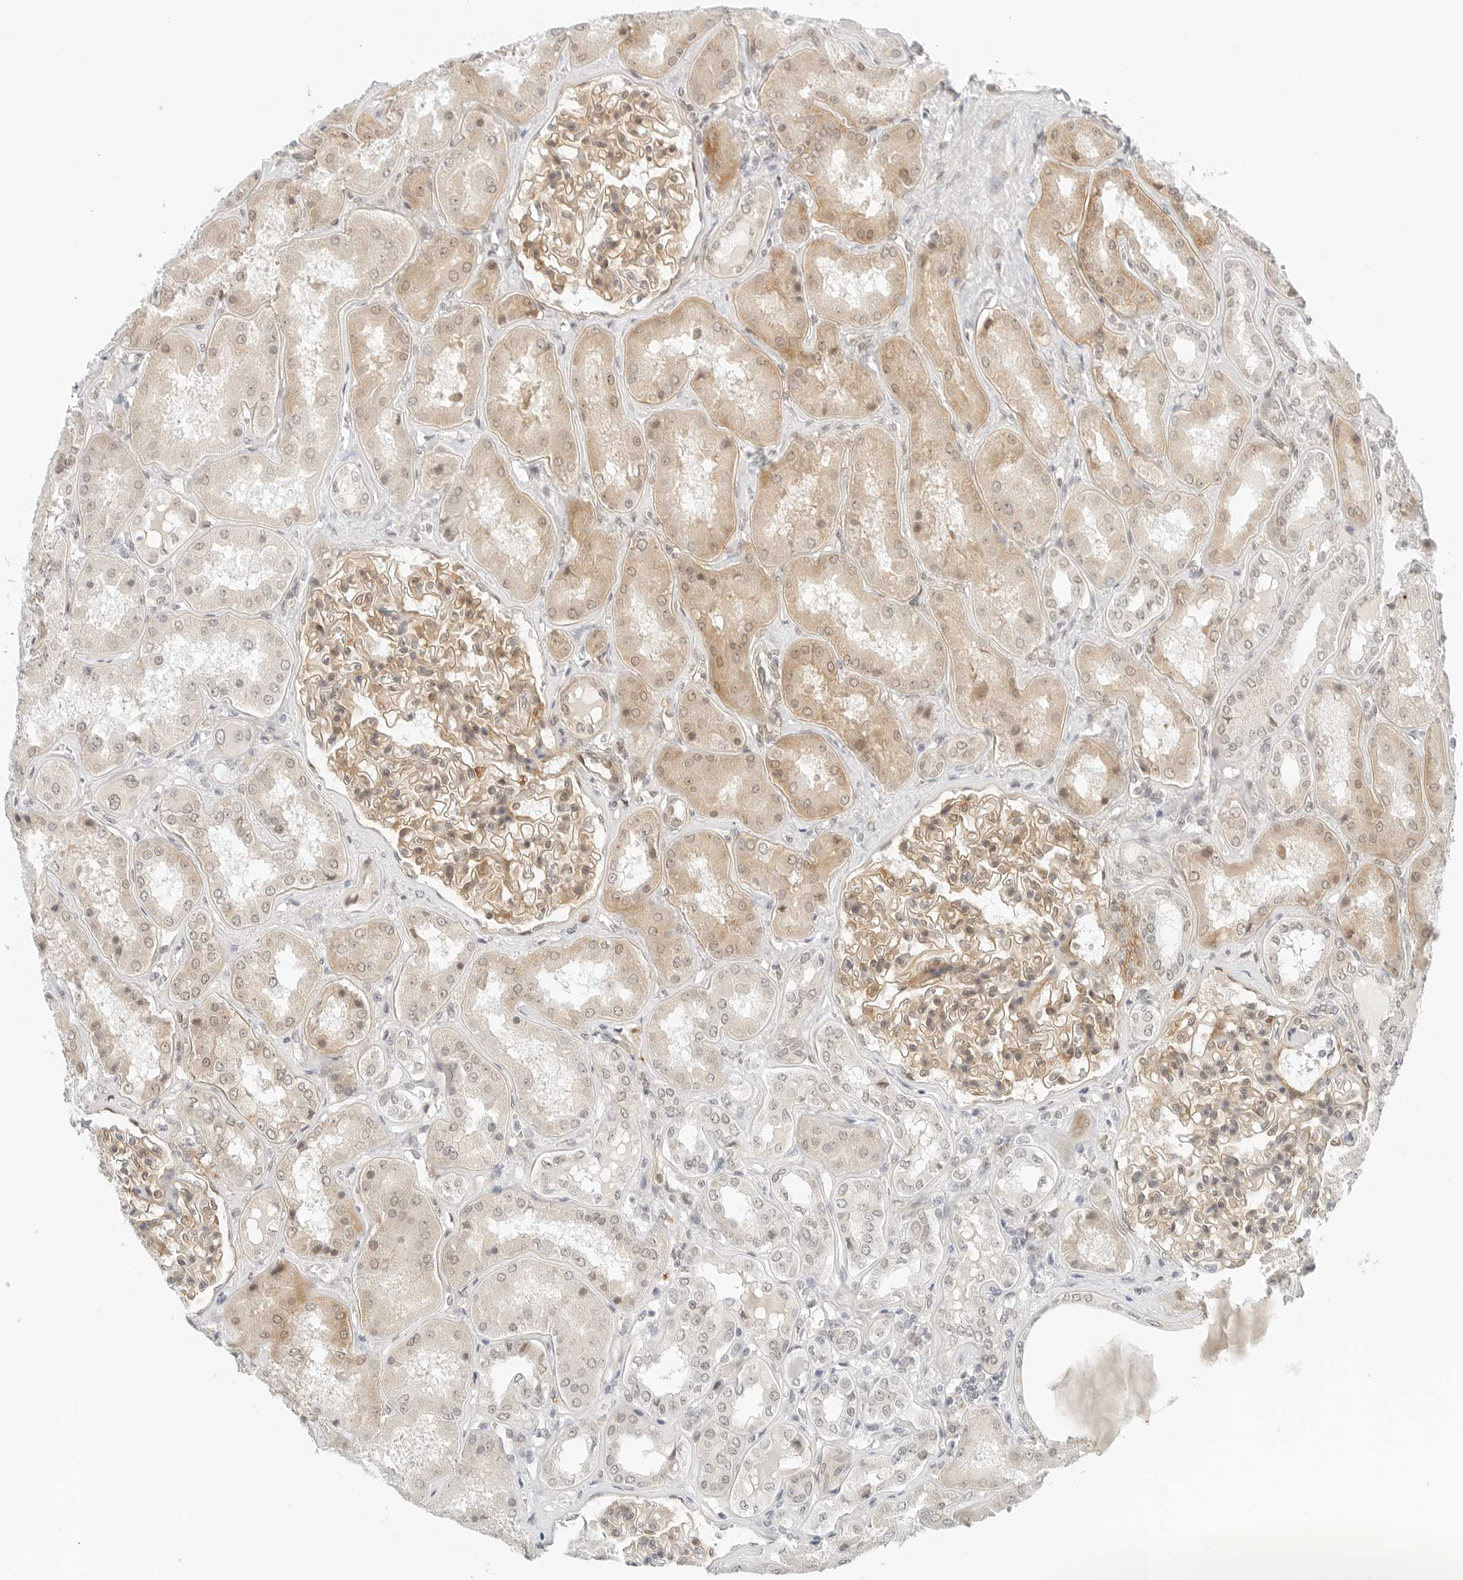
{"staining": {"intensity": "moderate", "quantity": ">75%", "location": "cytoplasmic/membranous,nuclear"}, "tissue": "kidney", "cell_type": "Cells in glomeruli", "image_type": "normal", "snomed": [{"axis": "morphology", "description": "Normal tissue, NOS"}, {"axis": "topography", "description": "Kidney"}], "caption": "A brown stain shows moderate cytoplasmic/membranous,nuclear positivity of a protein in cells in glomeruli of normal kidney.", "gene": "NEO1", "patient": {"sex": "female", "age": 56}}